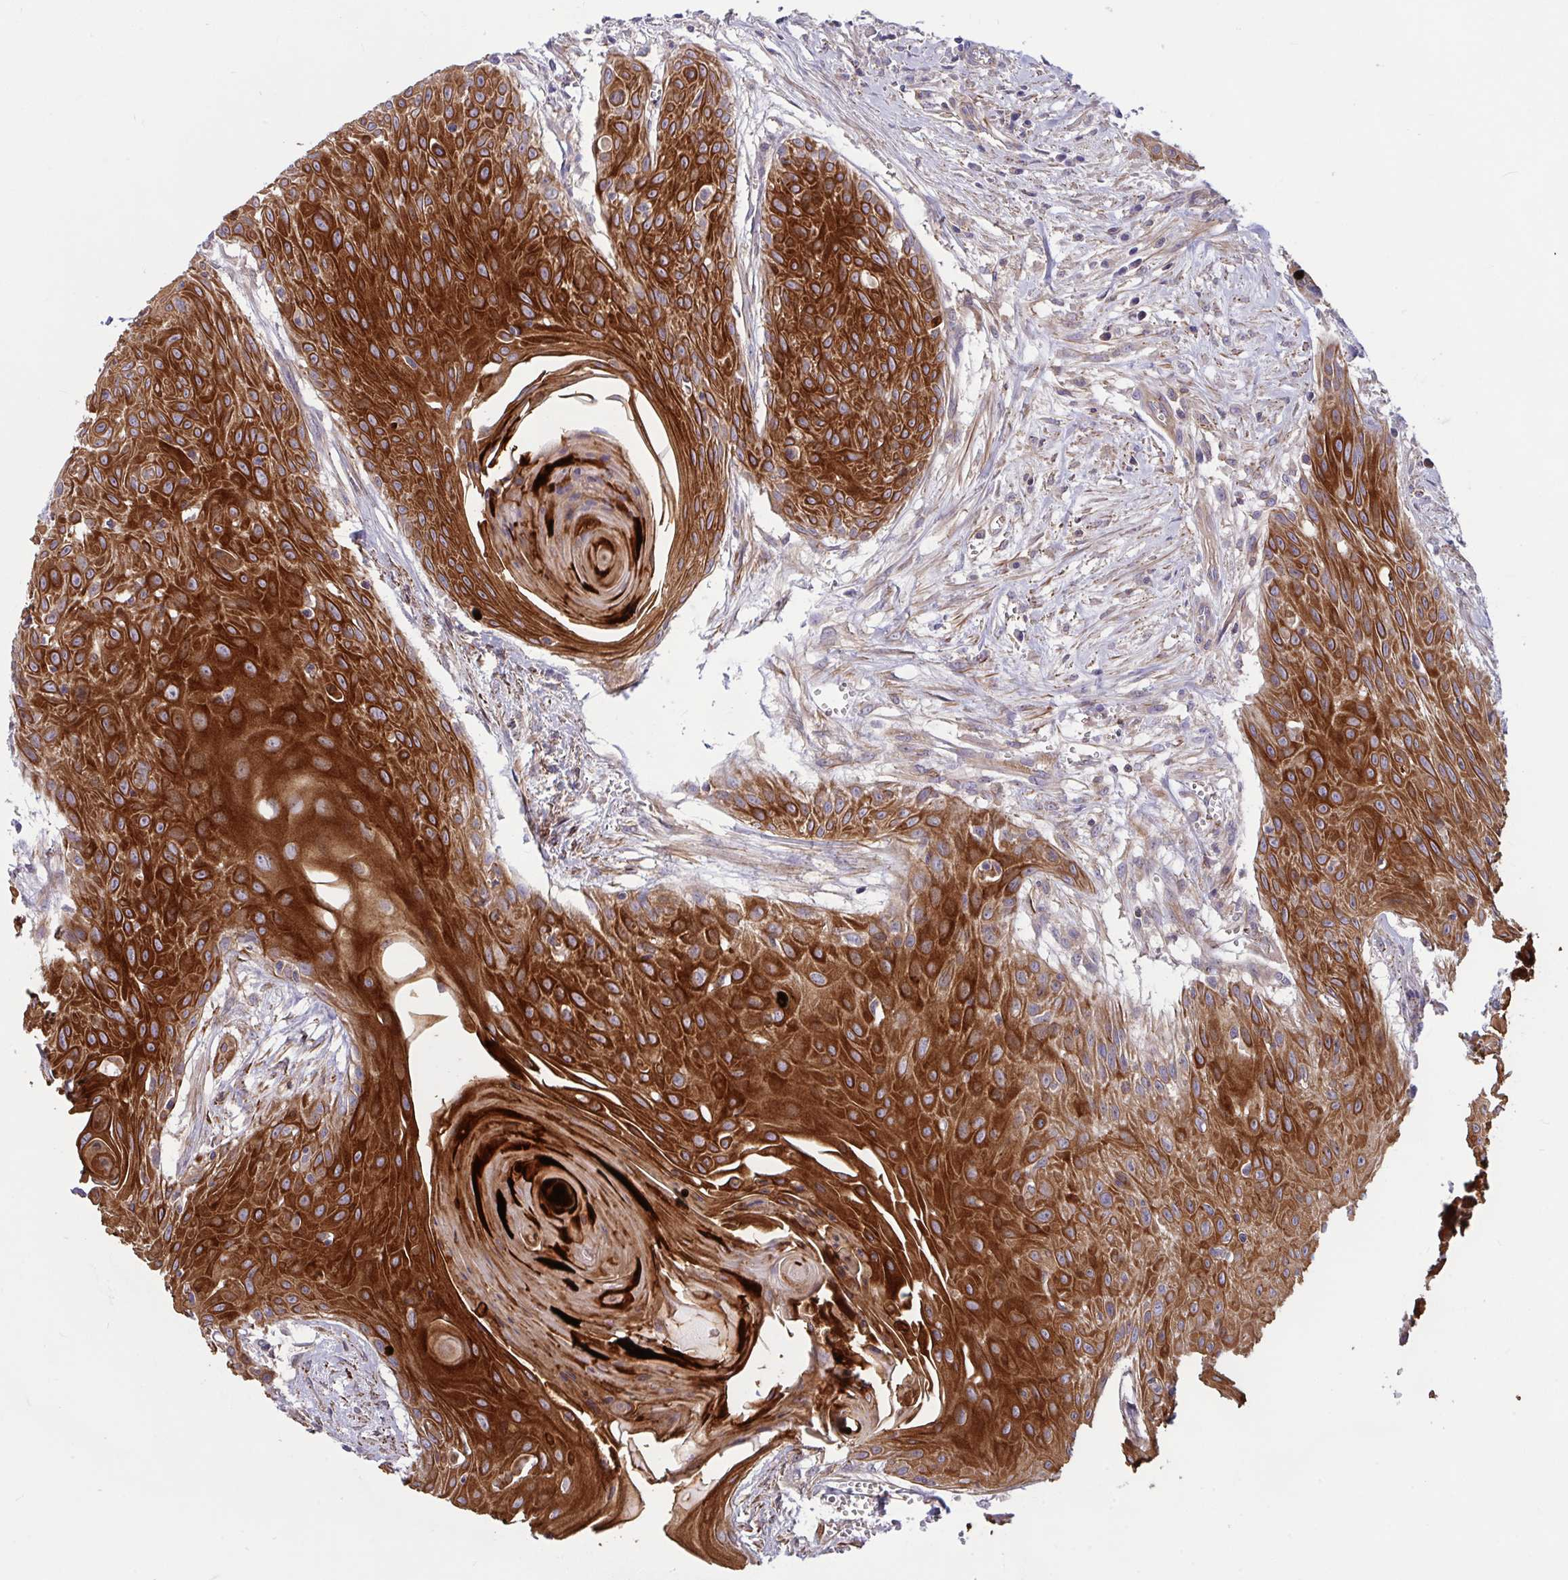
{"staining": {"intensity": "moderate", "quantity": ">75%", "location": "cytoplasmic/membranous"}, "tissue": "head and neck cancer", "cell_type": "Tumor cells", "image_type": "cancer", "snomed": [{"axis": "morphology", "description": "Squamous cell carcinoma, NOS"}, {"axis": "topography", "description": "Lymph node"}, {"axis": "topography", "description": "Salivary gland"}, {"axis": "topography", "description": "Head-Neck"}], "caption": "This photomicrograph displays head and neck cancer stained with immunohistochemistry to label a protein in brown. The cytoplasmic/membranous of tumor cells show moderate positivity for the protein. Nuclei are counter-stained blue.", "gene": "TANK", "patient": {"sex": "female", "age": 74}}